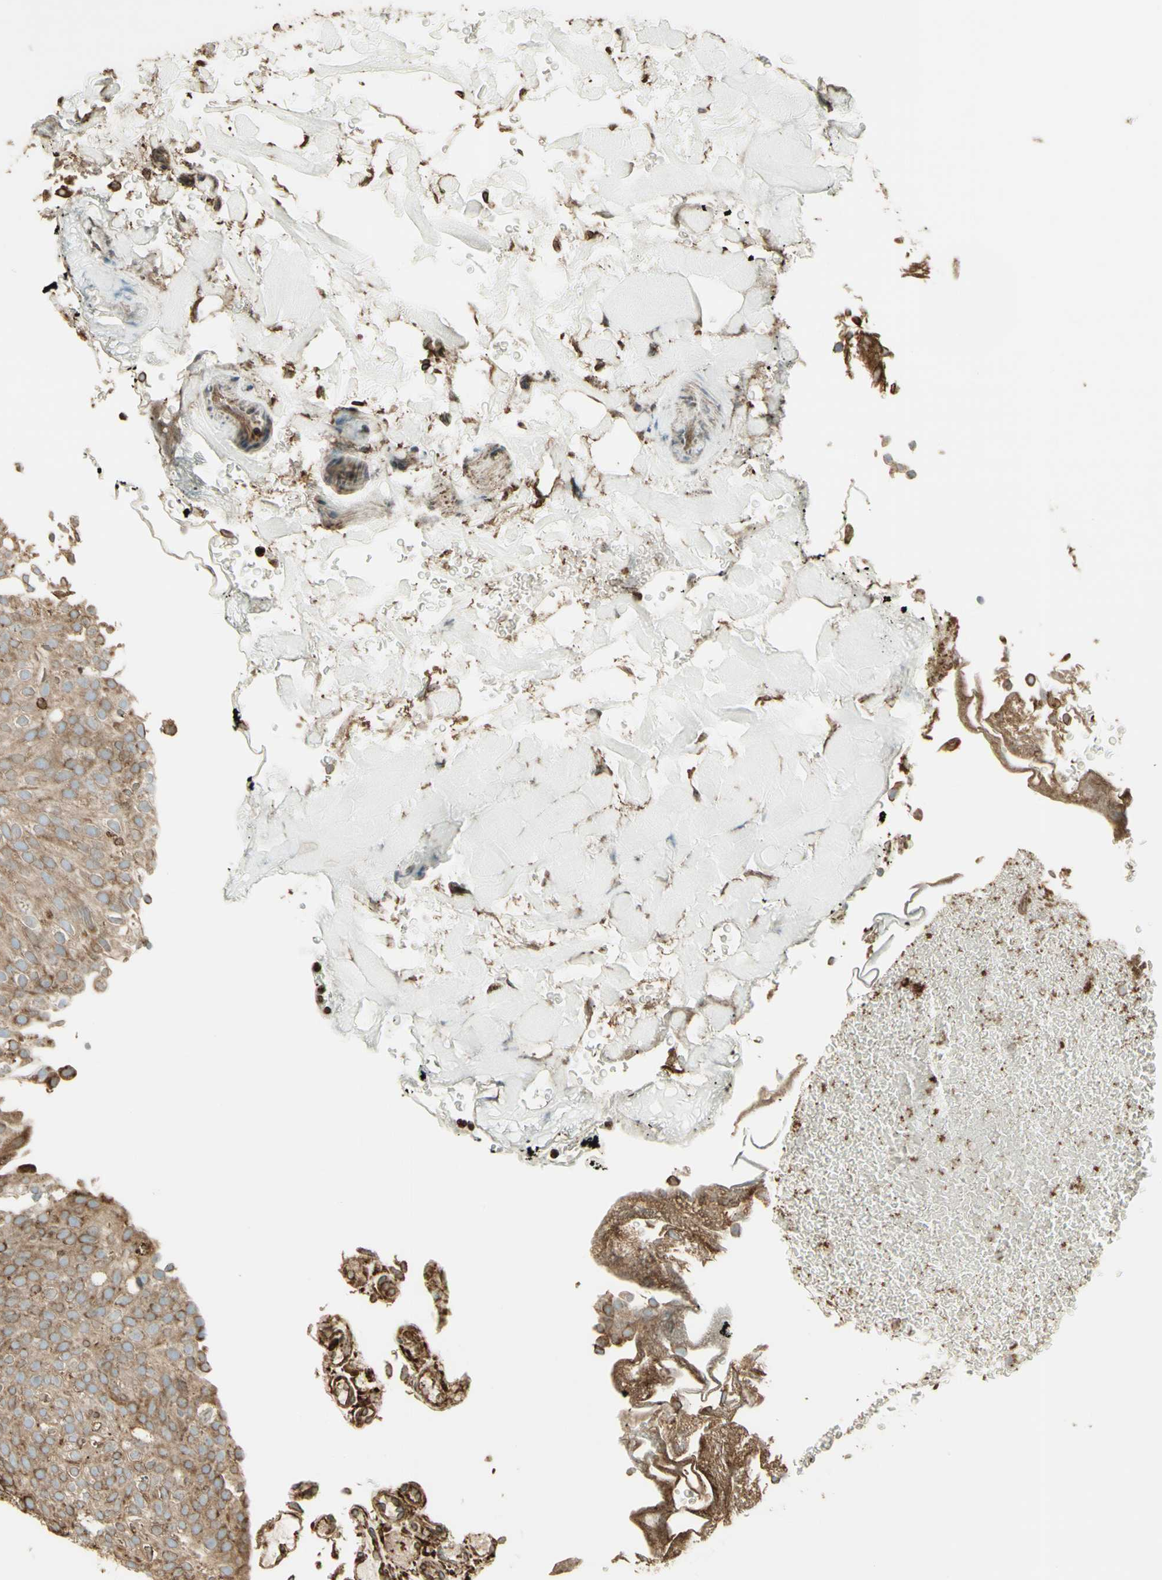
{"staining": {"intensity": "moderate", "quantity": ">75%", "location": "cytoplasmic/membranous"}, "tissue": "urothelial cancer", "cell_type": "Tumor cells", "image_type": "cancer", "snomed": [{"axis": "morphology", "description": "Urothelial carcinoma, Low grade"}, {"axis": "topography", "description": "Urinary bladder"}], "caption": "About >75% of tumor cells in urothelial cancer reveal moderate cytoplasmic/membranous protein expression as visualized by brown immunohistochemical staining.", "gene": "CANX", "patient": {"sex": "male", "age": 78}}